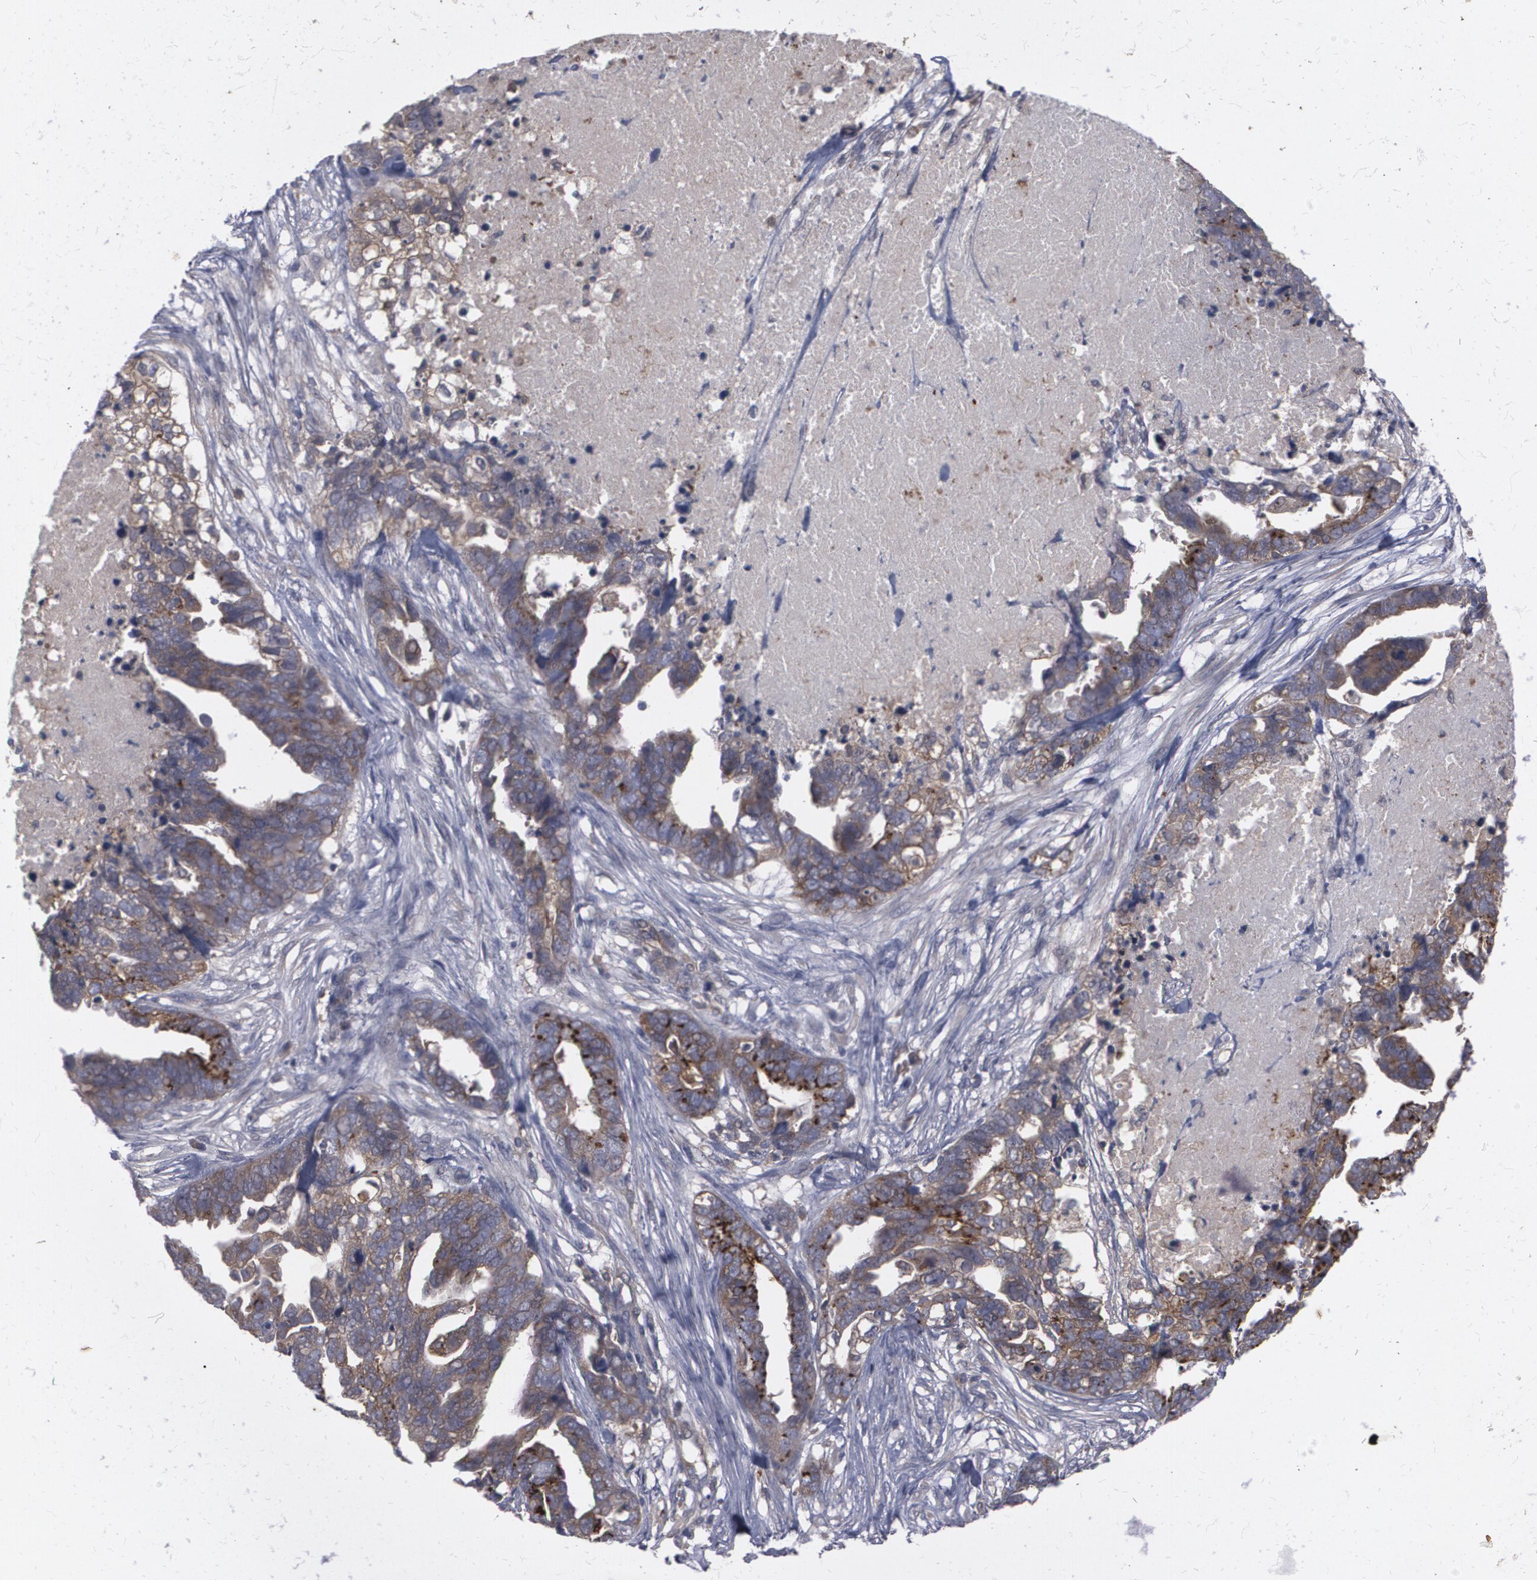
{"staining": {"intensity": "moderate", "quantity": "25%-75%", "location": "cytoplasmic/membranous"}, "tissue": "ovarian cancer", "cell_type": "Tumor cells", "image_type": "cancer", "snomed": [{"axis": "morphology", "description": "Normal tissue, NOS"}, {"axis": "morphology", "description": "Cystadenocarcinoma, serous, NOS"}, {"axis": "topography", "description": "Fallopian tube"}, {"axis": "topography", "description": "Ovary"}], "caption": "Moderate cytoplasmic/membranous staining for a protein is seen in about 25%-75% of tumor cells of ovarian cancer (serous cystadenocarcinoma) using IHC.", "gene": "HTT", "patient": {"sex": "female", "age": 56}}